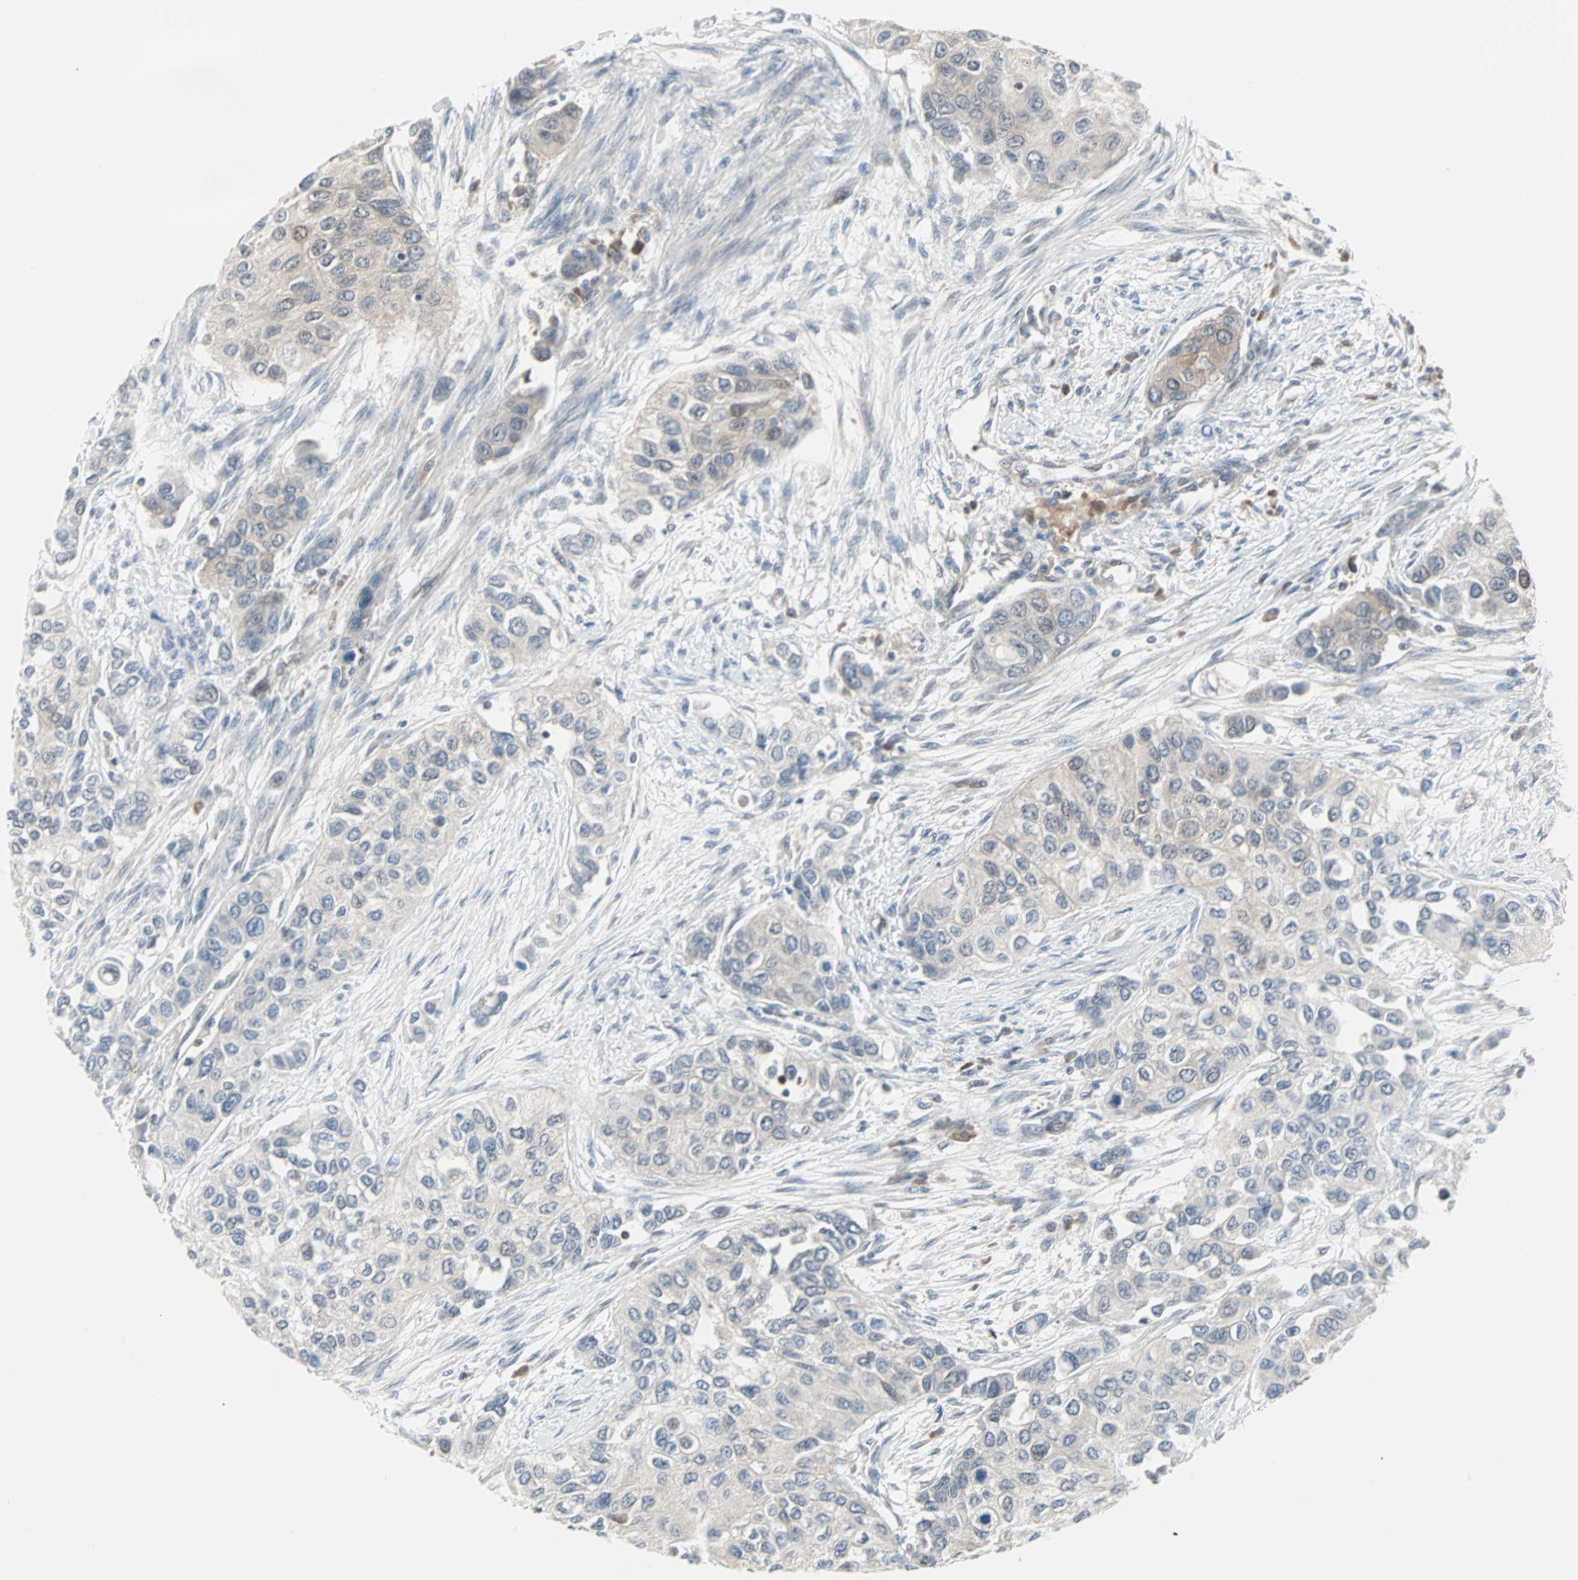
{"staining": {"intensity": "negative", "quantity": "none", "location": "none"}, "tissue": "urothelial cancer", "cell_type": "Tumor cells", "image_type": "cancer", "snomed": [{"axis": "morphology", "description": "Urothelial carcinoma, High grade"}, {"axis": "topography", "description": "Urinary bladder"}], "caption": "There is no significant positivity in tumor cells of urothelial carcinoma (high-grade). (Stains: DAB (3,3'-diaminobenzidine) IHC with hematoxylin counter stain, Microscopy: brightfield microscopy at high magnification).", "gene": "CASP3", "patient": {"sex": "female", "age": 56}}